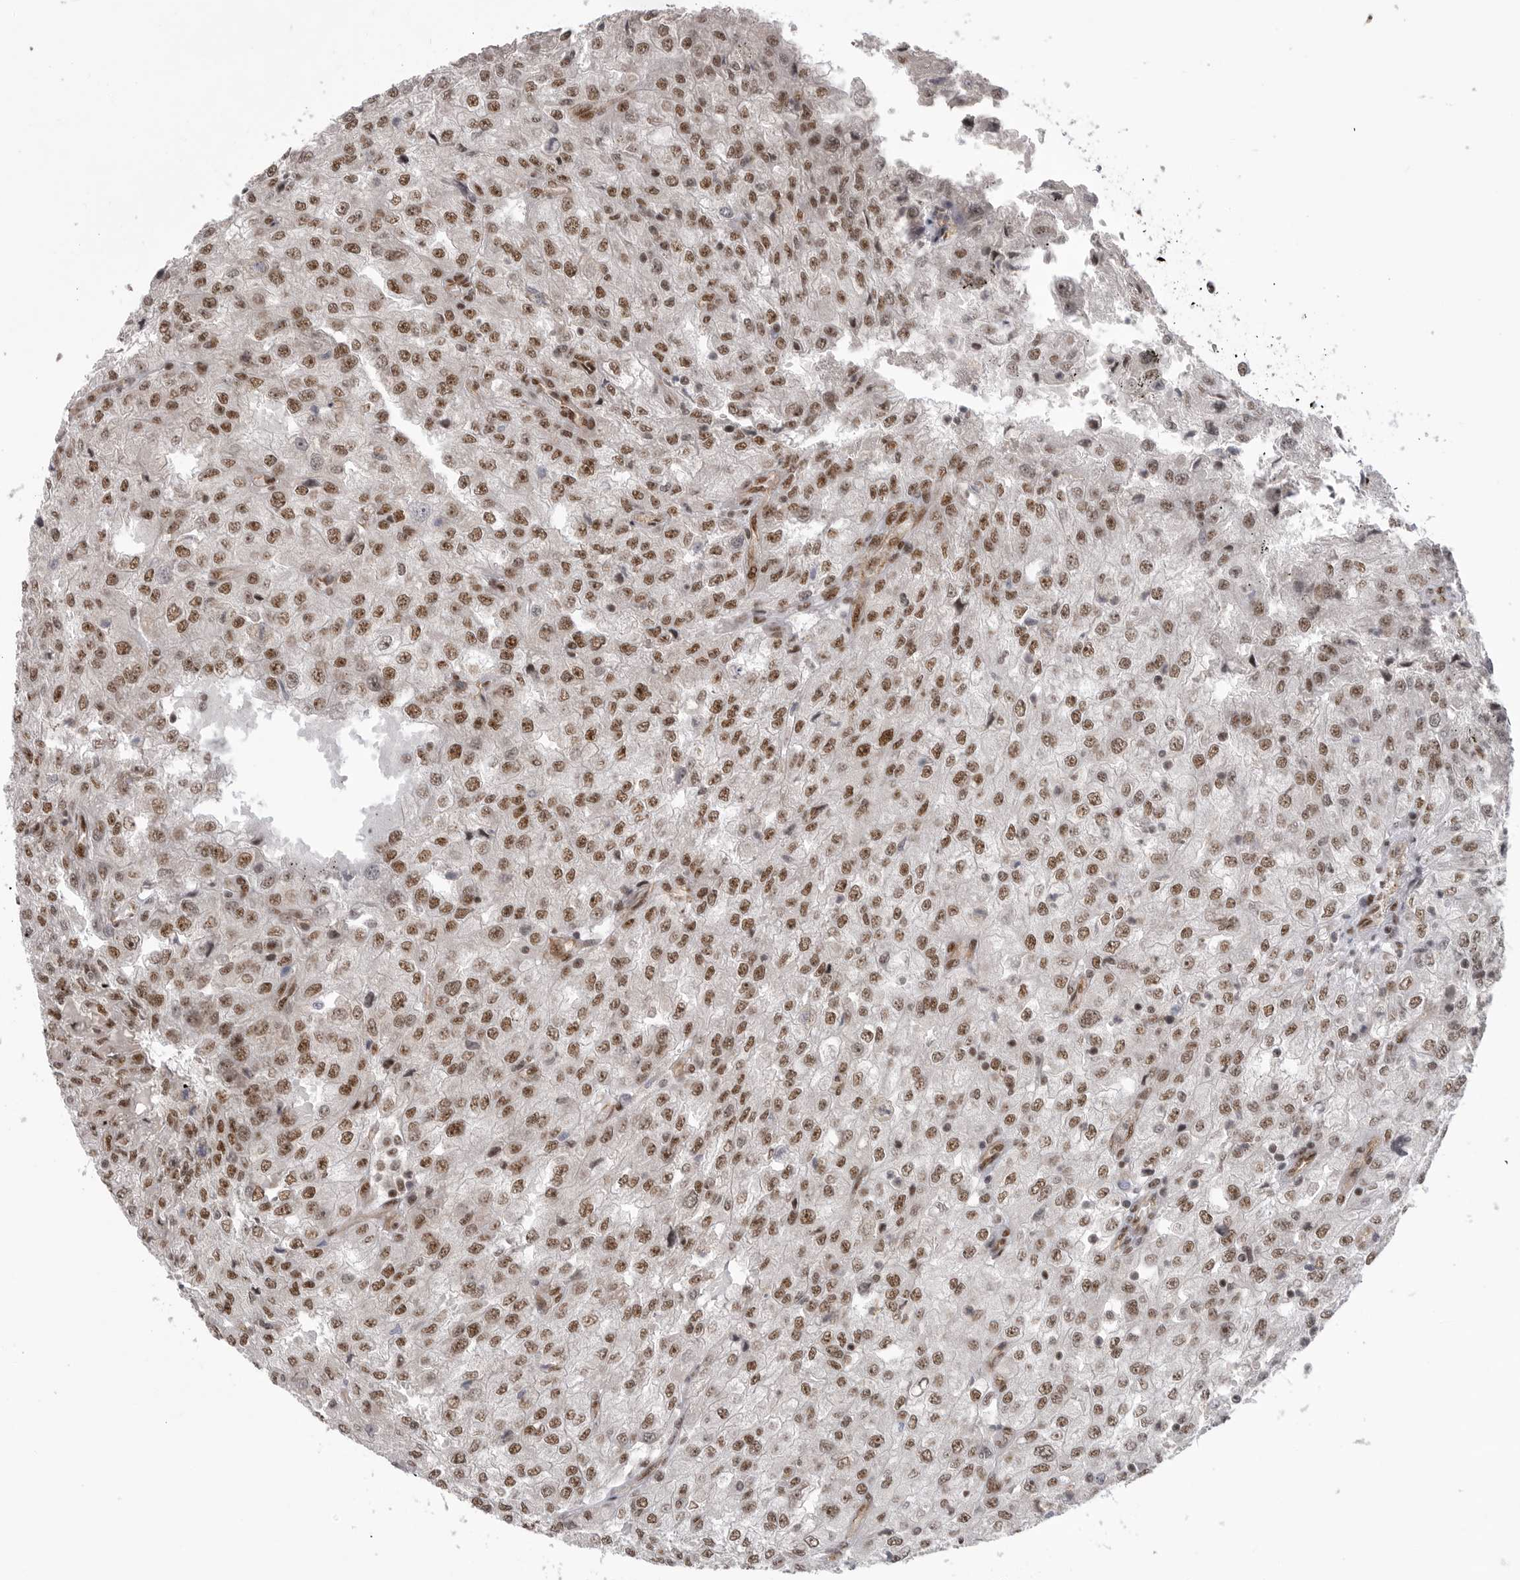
{"staining": {"intensity": "moderate", "quantity": ">75%", "location": "nuclear"}, "tissue": "renal cancer", "cell_type": "Tumor cells", "image_type": "cancer", "snomed": [{"axis": "morphology", "description": "Adenocarcinoma, NOS"}, {"axis": "topography", "description": "Kidney"}], "caption": "Immunohistochemistry (IHC) micrograph of neoplastic tissue: human renal adenocarcinoma stained using immunohistochemistry exhibits medium levels of moderate protein expression localized specifically in the nuclear of tumor cells, appearing as a nuclear brown color.", "gene": "PPP1R8", "patient": {"sex": "female", "age": 54}}